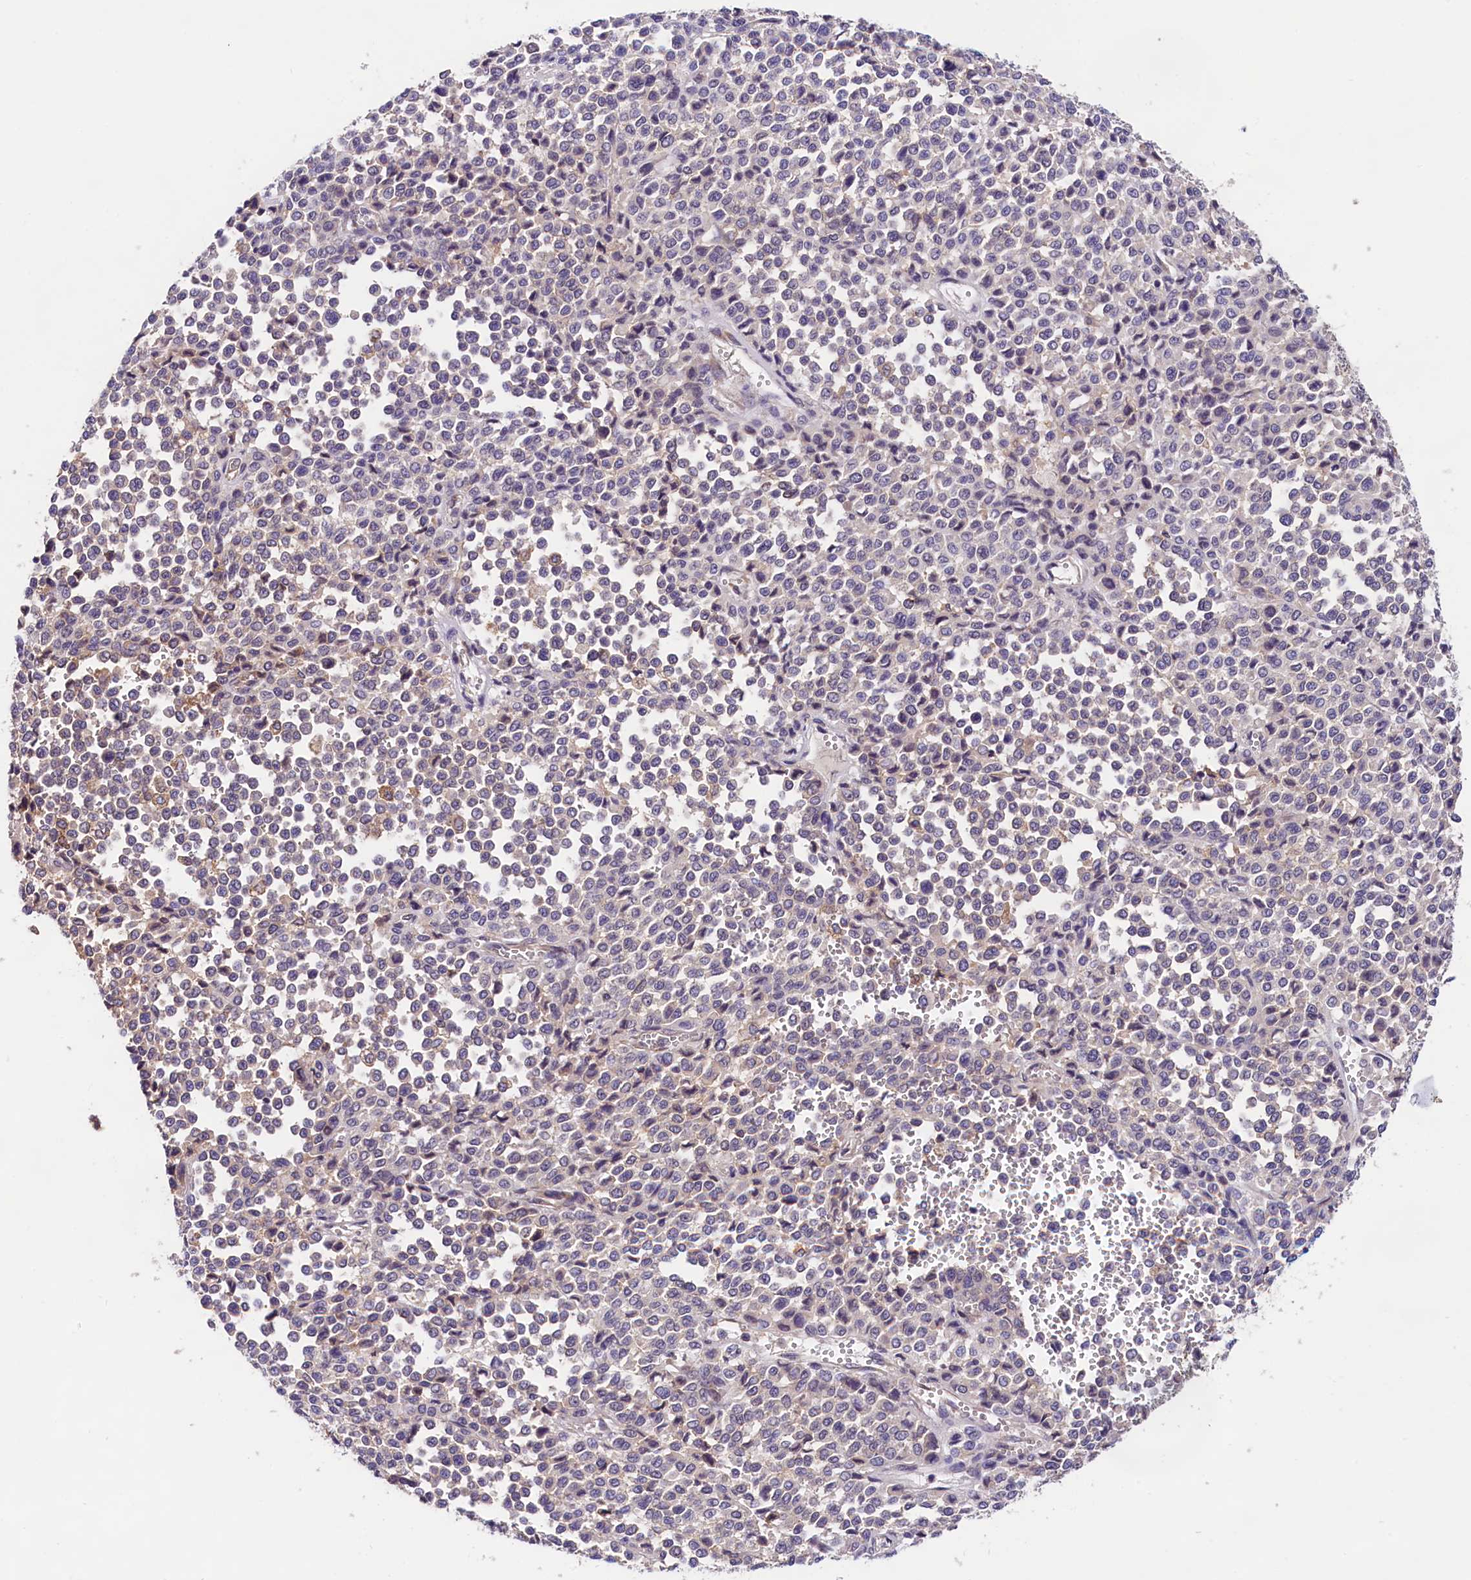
{"staining": {"intensity": "negative", "quantity": "none", "location": "none"}, "tissue": "melanoma", "cell_type": "Tumor cells", "image_type": "cancer", "snomed": [{"axis": "morphology", "description": "Malignant melanoma, Metastatic site"}, {"axis": "topography", "description": "Pancreas"}], "caption": "Protein analysis of melanoma reveals no significant positivity in tumor cells.", "gene": "OAS3", "patient": {"sex": "female", "age": 30}}